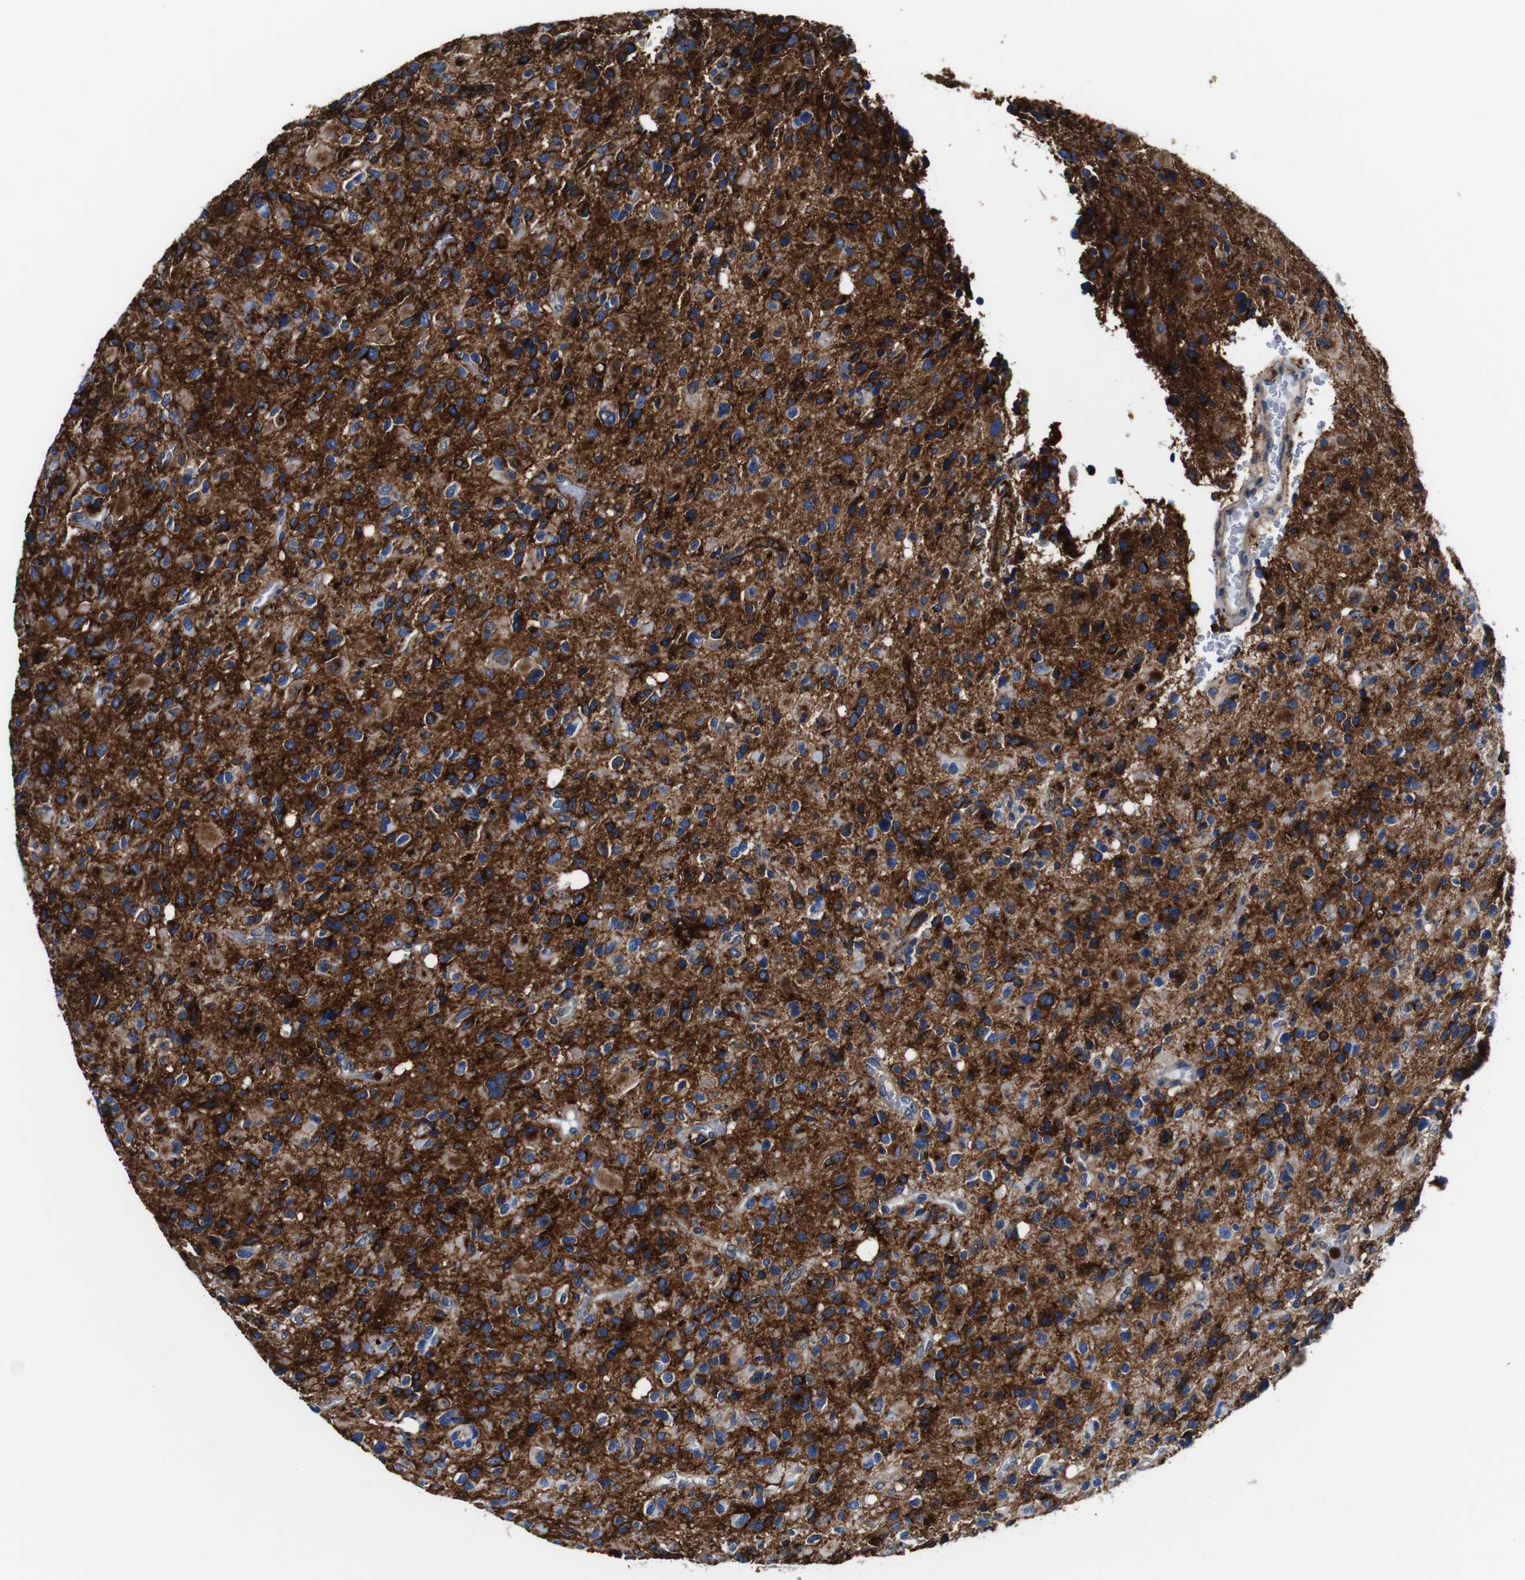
{"staining": {"intensity": "strong", "quantity": "<25%", "location": "cytoplasmic/membranous"}, "tissue": "glioma", "cell_type": "Tumor cells", "image_type": "cancer", "snomed": [{"axis": "morphology", "description": "Glioma, malignant, High grade"}, {"axis": "topography", "description": "Brain"}], "caption": "Strong cytoplasmic/membranous staining is appreciated in about <25% of tumor cells in glioma. The protein is stained brown, and the nuclei are stained in blue (DAB (3,3'-diaminobenzidine) IHC with brightfield microscopy, high magnification).", "gene": "ANXA1", "patient": {"sex": "male", "age": 48}}